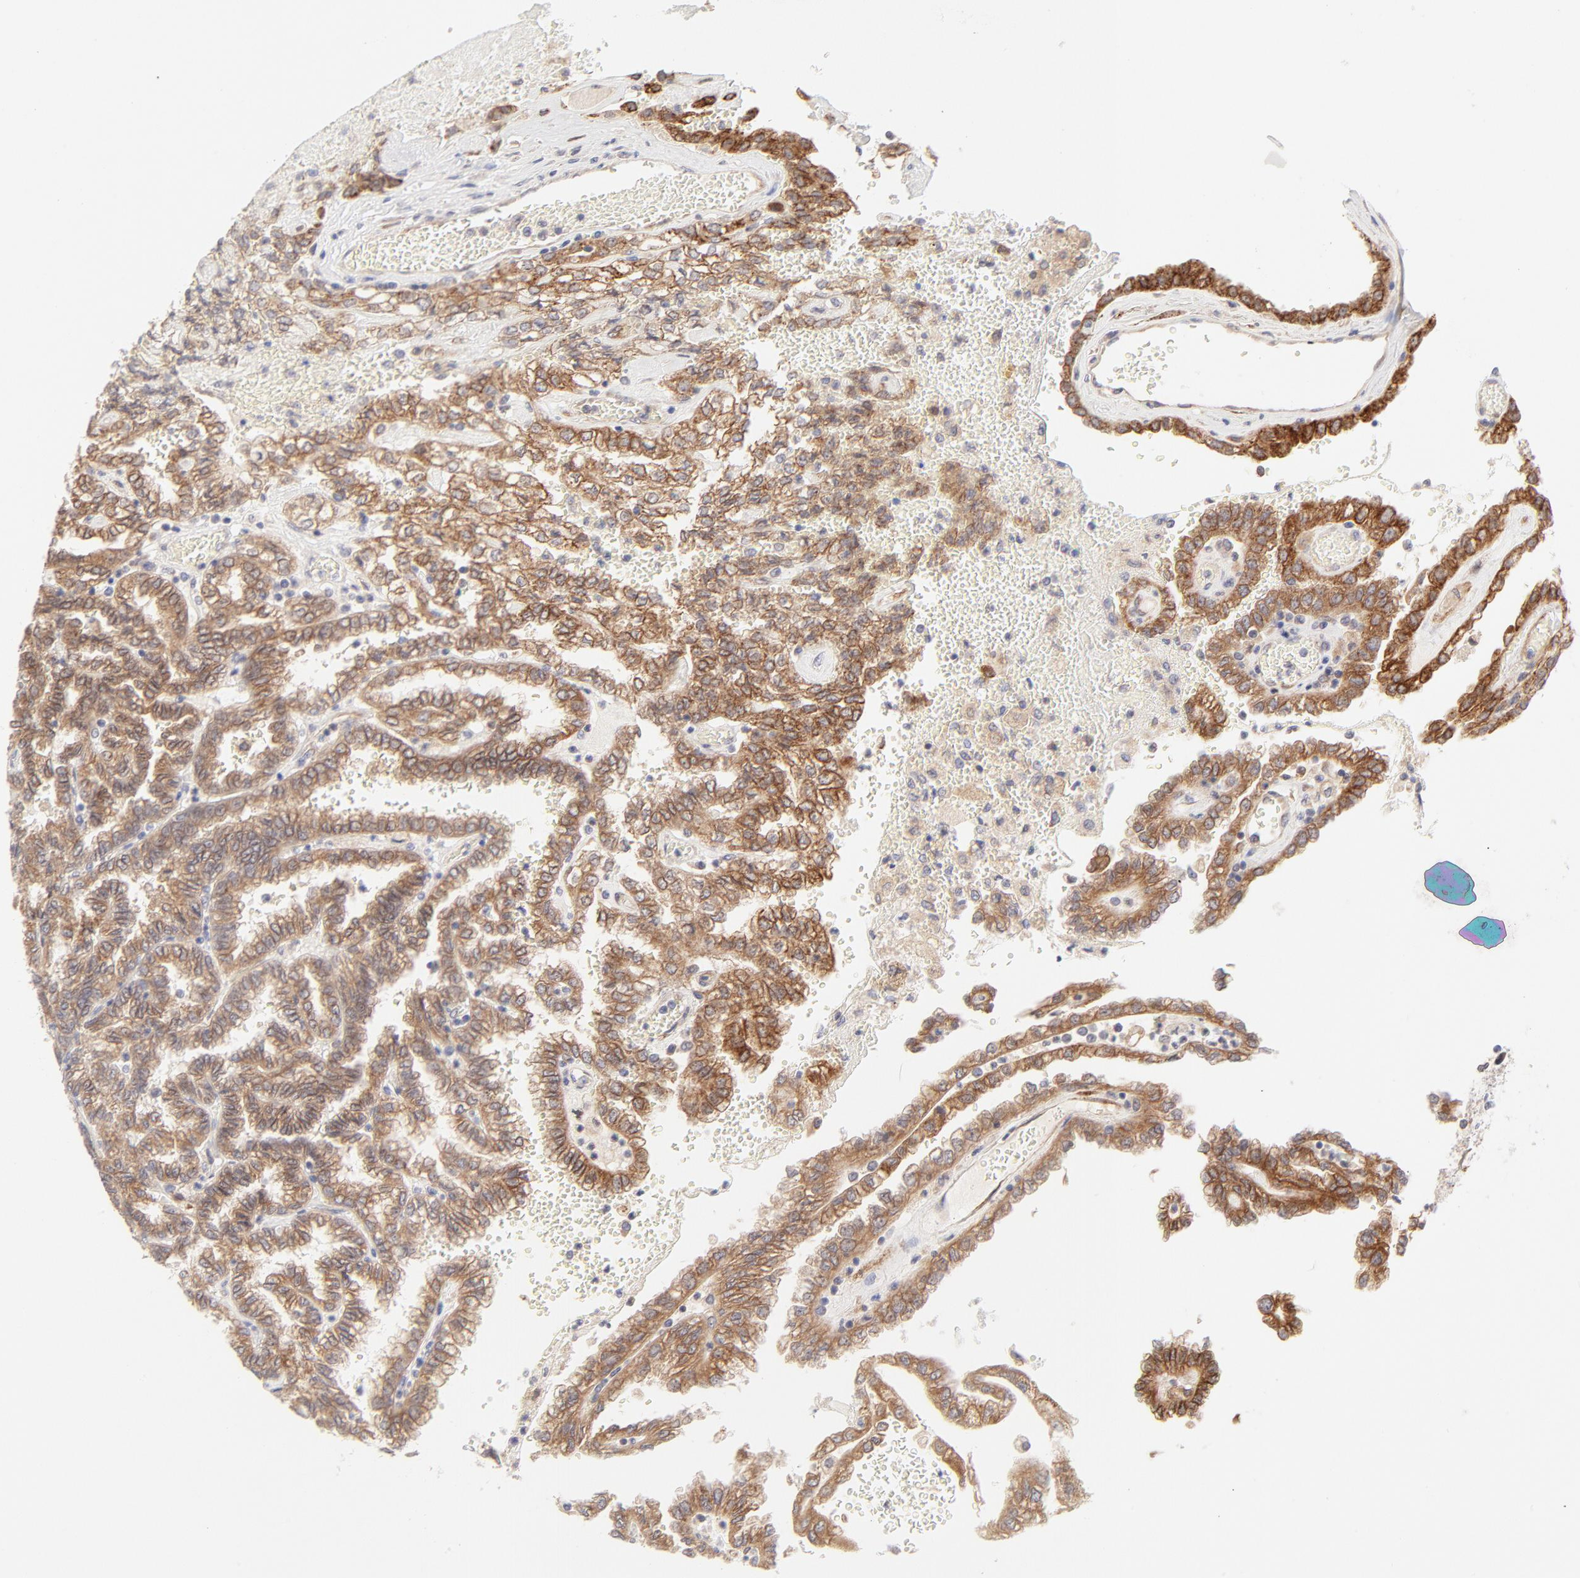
{"staining": {"intensity": "moderate", "quantity": ">75%", "location": "cytoplasmic/membranous"}, "tissue": "renal cancer", "cell_type": "Tumor cells", "image_type": "cancer", "snomed": [{"axis": "morphology", "description": "Inflammation, NOS"}, {"axis": "morphology", "description": "Adenocarcinoma, NOS"}, {"axis": "topography", "description": "Kidney"}], "caption": "A photomicrograph of human renal cancer (adenocarcinoma) stained for a protein reveals moderate cytoplasmic/membranous brown staining in tumor cells.", "gene": "RPS6KA1", "patient": {"sex": "male", "age": 68}}